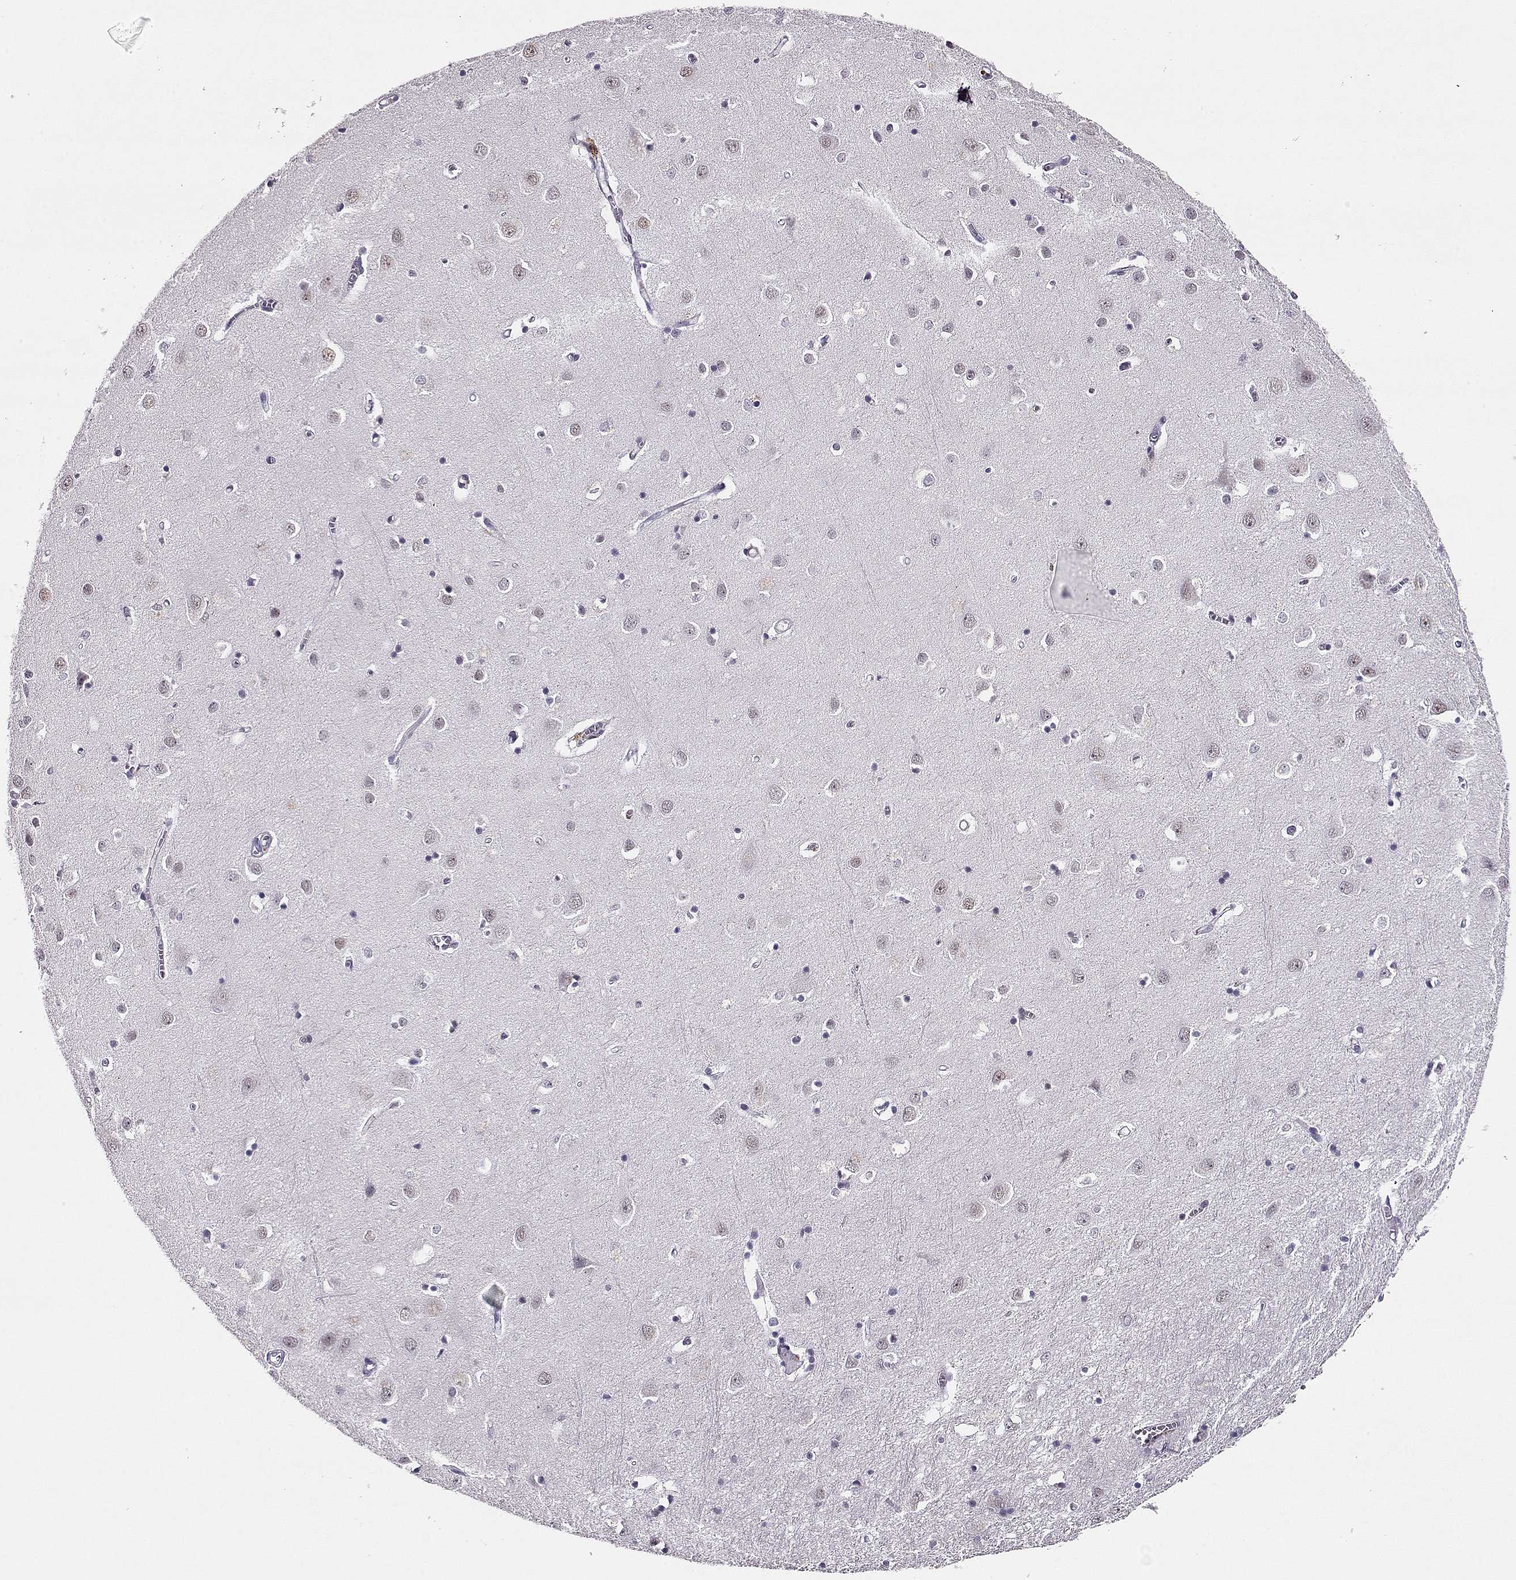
{"staining": {"intensity": "negative", "quantity": "none", "location": "none"}, "tissue": "cerebral cortex", "cell_type": "Endothelial cells", "image_type": "normal", "snomed": [{"axis": "morphology", "description": "Normal tissue, NOS"}, {"axis": "topography", "description": "Cerebral cortex"}], "caption": "This is an immunohistochemistry micrograph of normal cerebral cortex. There is no staining in endothelial cells.", "gene": "POLI", "patient": {"sex": "male", "age": 70}}